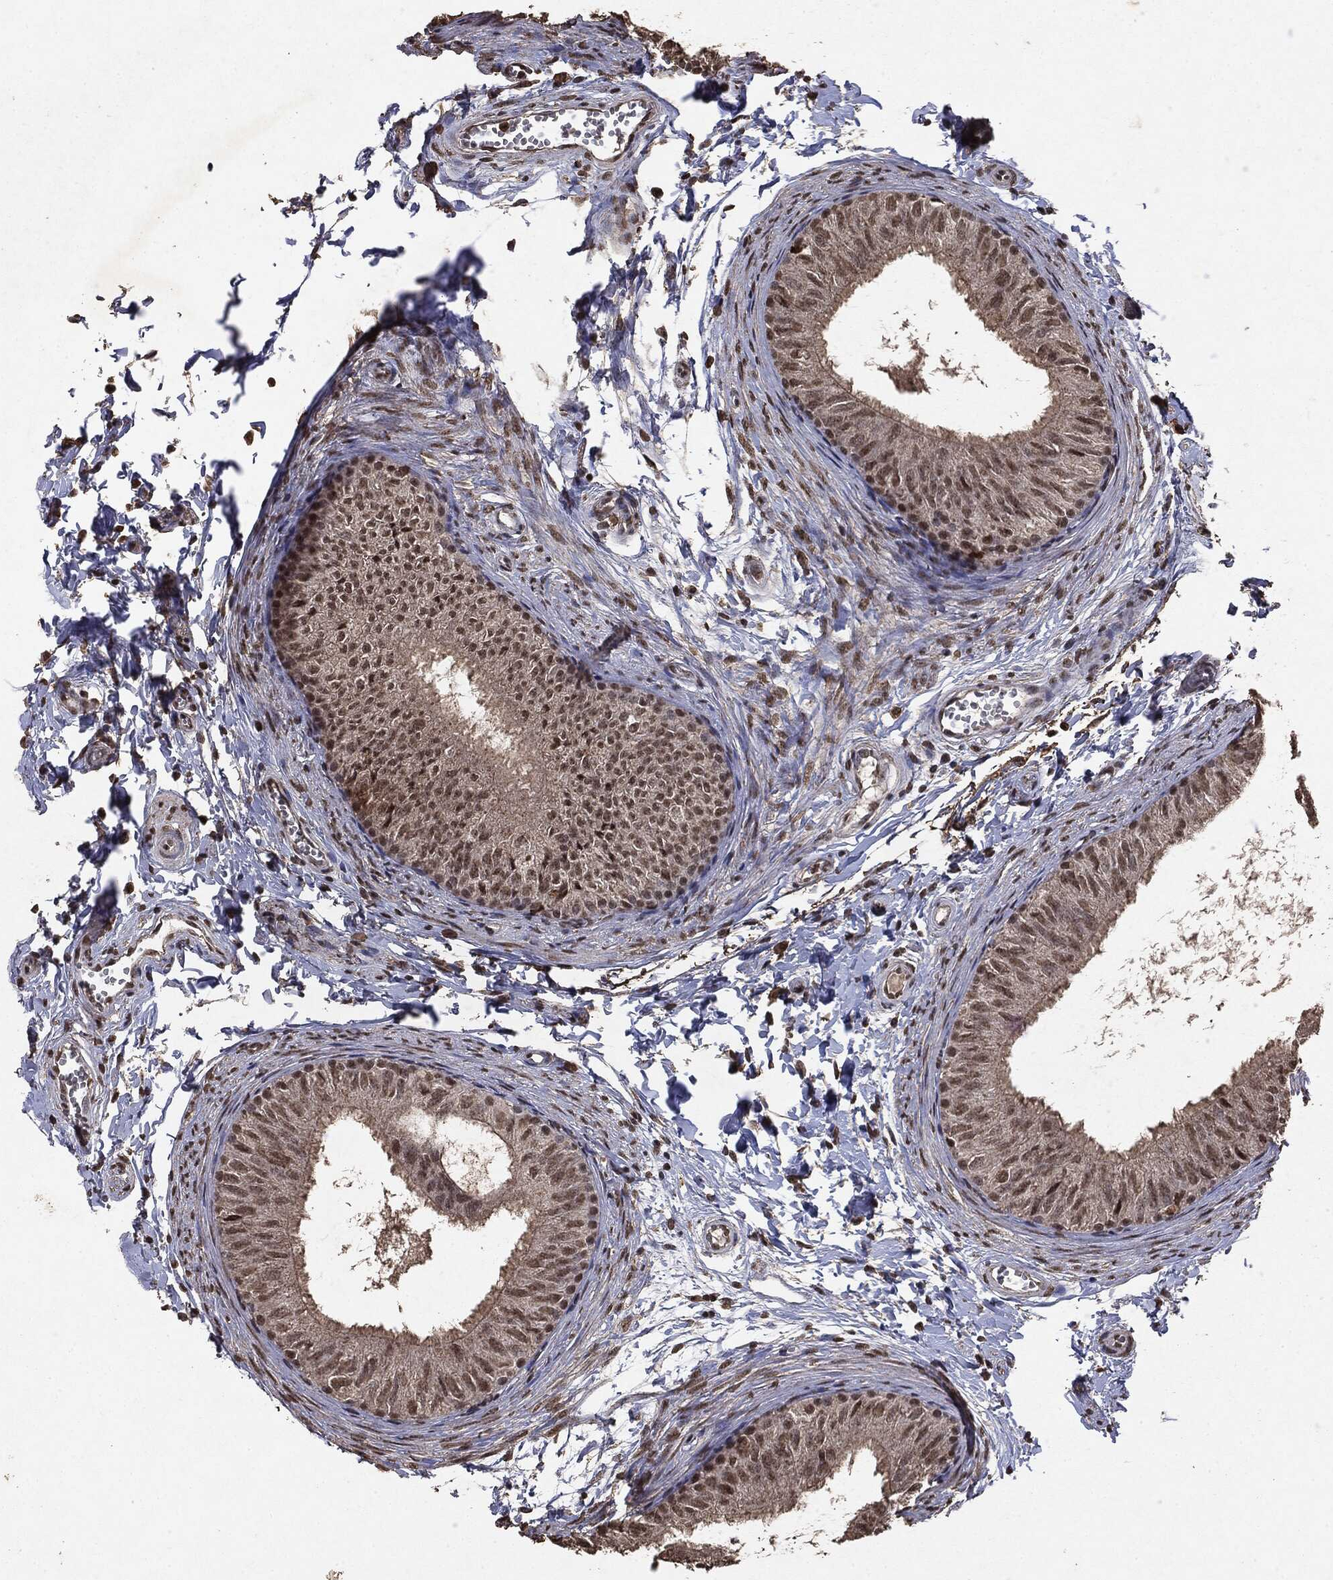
{"staining": {"intensity": "weak", "quantity": "25%-75%", "location": "cytoplasmic/membranous,nuclear"}, "tissue": "epididymis", "cell_type": "Glandular cells", "image_type": "normal", "snomed": [{"axis": "morphology", "description": "Normal tissue, NOS"}, {"axis": "topography", "description": "Epididymis"}], "caption": "IHC photomicrograph of unremarkable epididymis: epididymis stained using IHC displays low levels of weak protein expression localized specifically in the cytoplasmic/membranous,nuclear of glandular cells, appearing as a cytoplasmic/membranous,nuclear brown color.", "gene": "RAD18", "patient": {"sex": "male", "age": 22}}